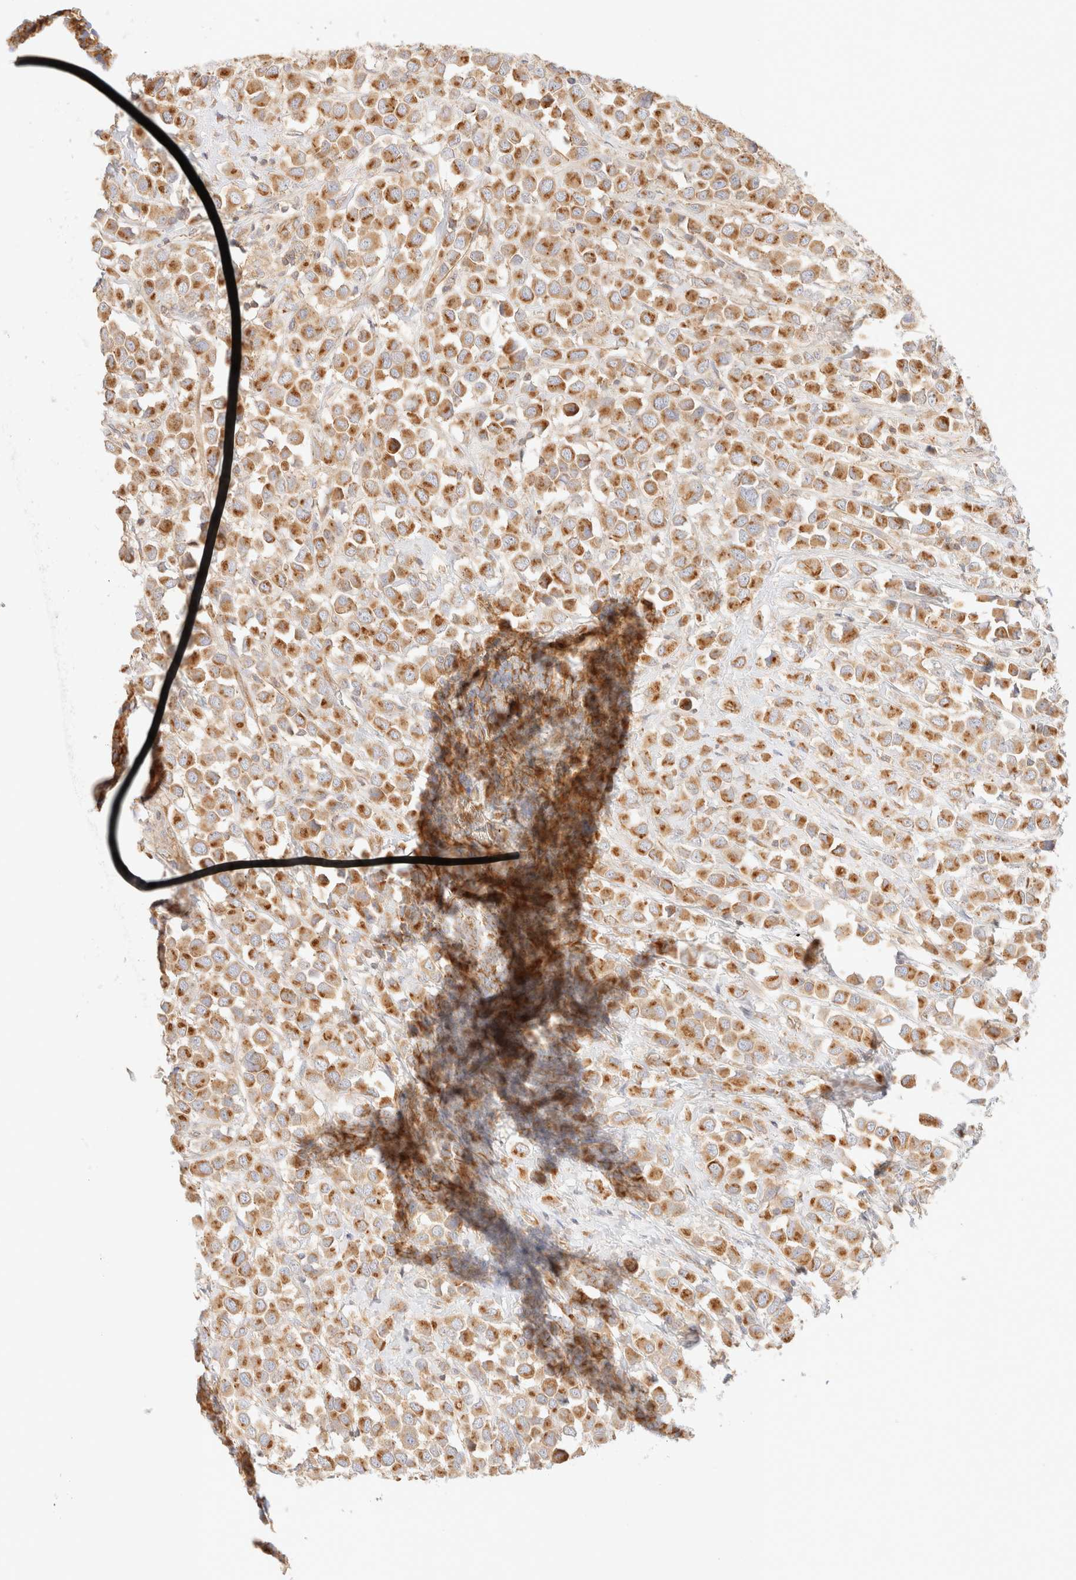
{"staining": {"intensity": "moderate", "quantity": ">75%", "location": "cytoplasmic/membranous"}, "tissue": "breast cancer", "cell_type": "Tumor cells", "image_type": "cancer", "snomed": [{"axis": "morphology", "description": "Duct carcinoma"}, {"axis": "topography", "description": "Breast"}], "caption": "IHC (DAB (3,3'-diaminobenzidine)) staining of breast invasive ductal carcinoma reveals moderate cytoplasmic/membranous protein positivity in approximately >75% of tumor cells. (DAB IHC with brightfield microscopy, high magnification).", "gene": "MYO10", "patient": {"sex": "female", "age": 61}}